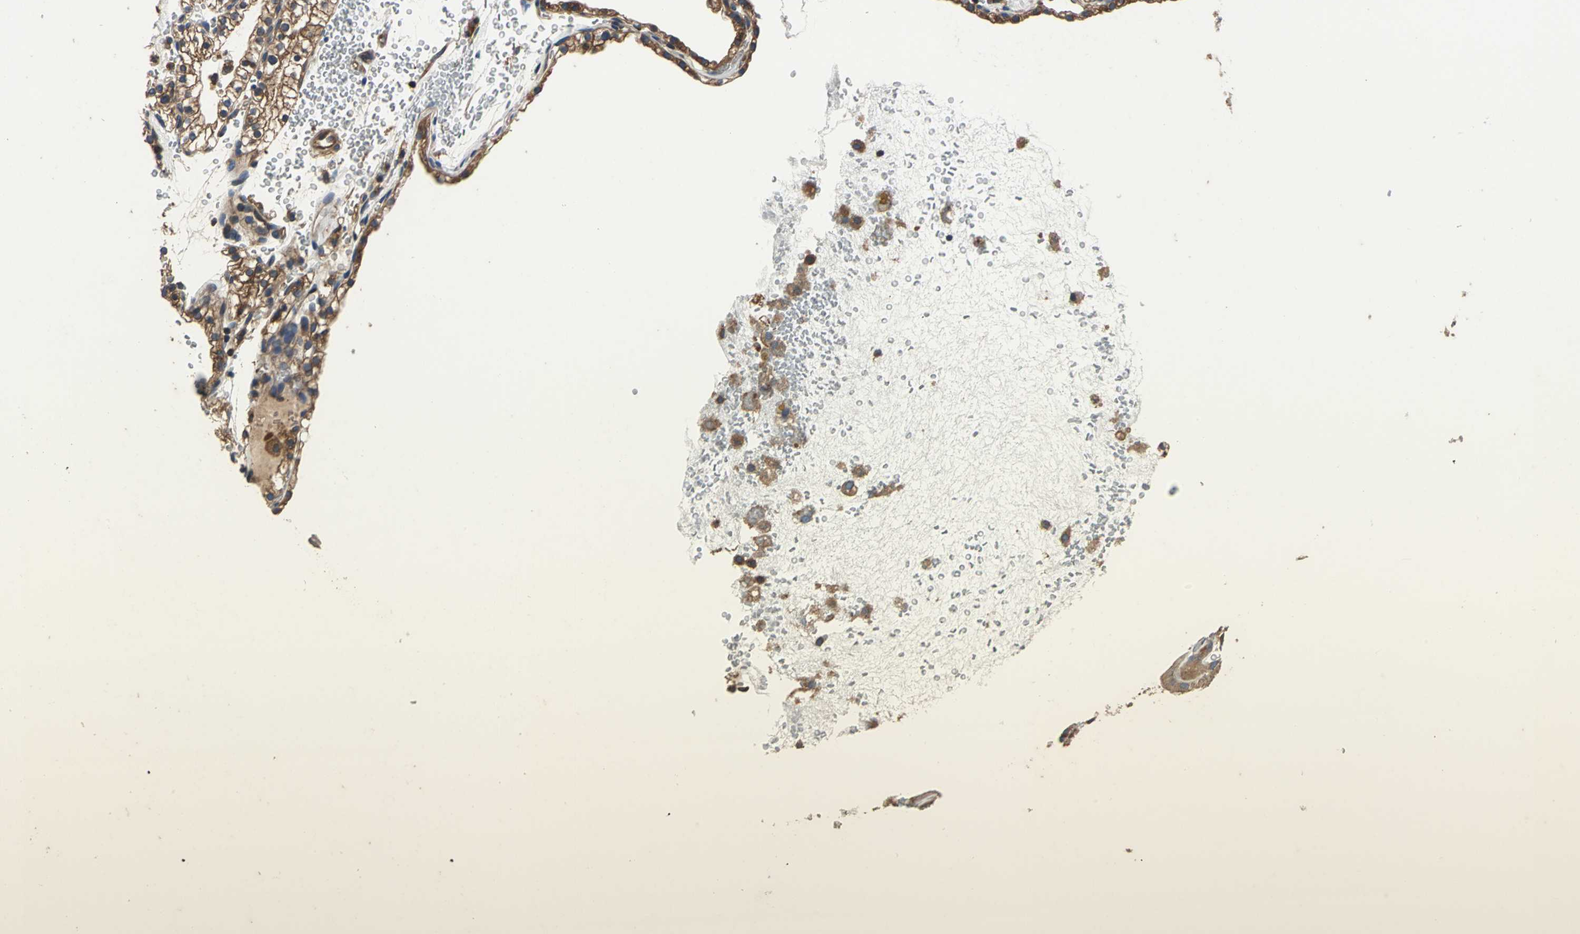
{"staining": {"intensity": "strong", "quantity": ">75%", "location": "cytoplasmic/membranous"}, "tissue": "renal cancer", "cell_type": "Tumor cells", "image_type": "cancer", "snomed": [{"axis": "morphology", "description": "Adenocarcinoma, NOS"}, {"axis": "topography", "description": "Kidney"}], "caption": "Strong cytoplasmic/membranous expression is identified in approximately >75% of tumor cells in renal cancer (adenocarcinoma).", "gene": "CAPN1", "patient": {"sex": "female", "age": 41}}